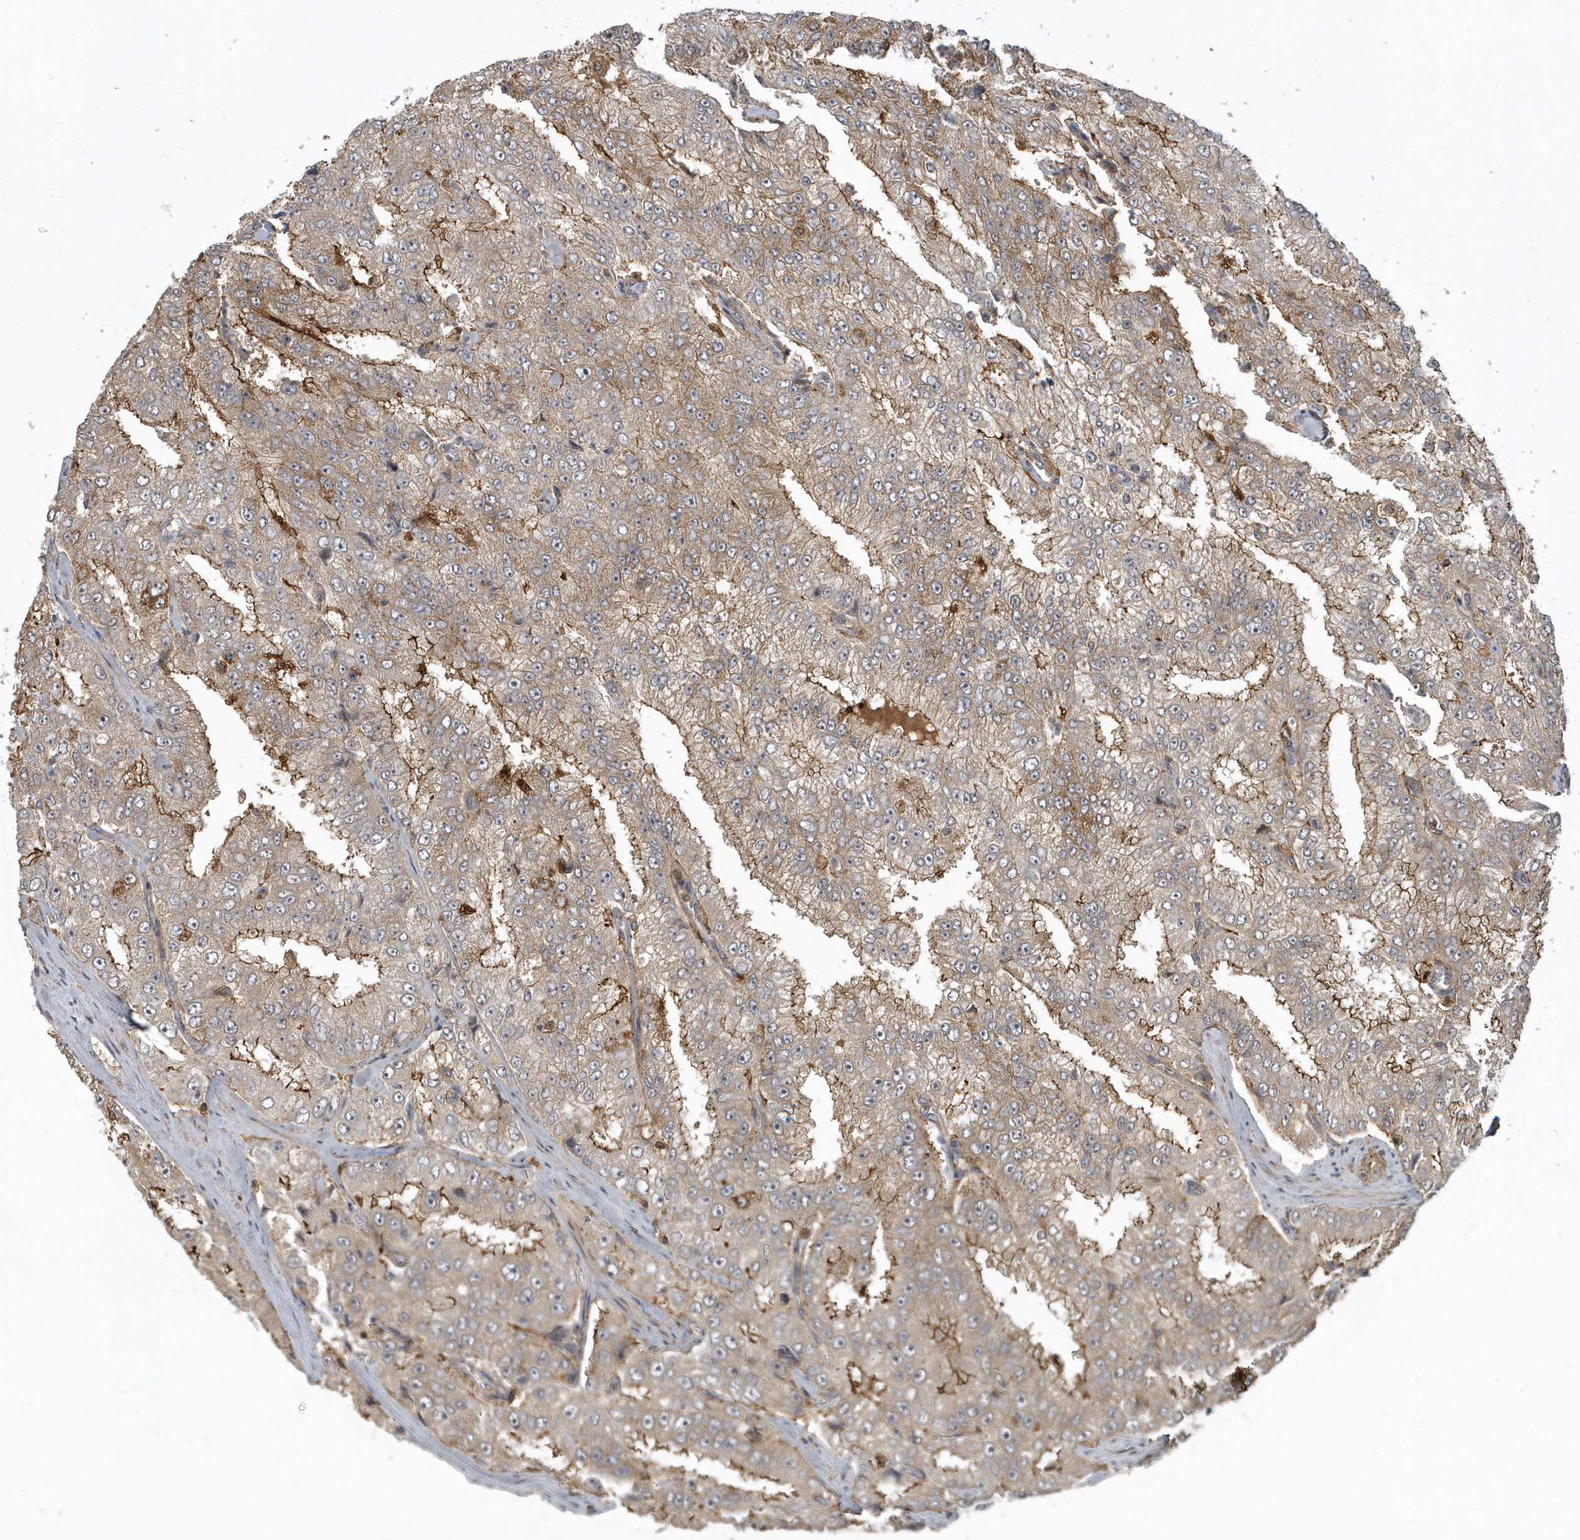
{"staining": {"intensity": "moderate", "quantity": ">75%", "location": "cytoplasmic/membranous"}, "tissue": "prostate cancer", "cell_type": "Tumor cells", "image_type": "cancer", "snomed": [{"axis": "morphology", "description": "Adenocarcinoma, High grade"}, {"axis": "topography", "description": "Prostate"}], "caption": "Prostate cancer stained for a protein reveals moderate cytoplasmic/membranous positivity in tumor cells.", "gene": "LACC1", "patient": {"sex": "male", "age": 58}}